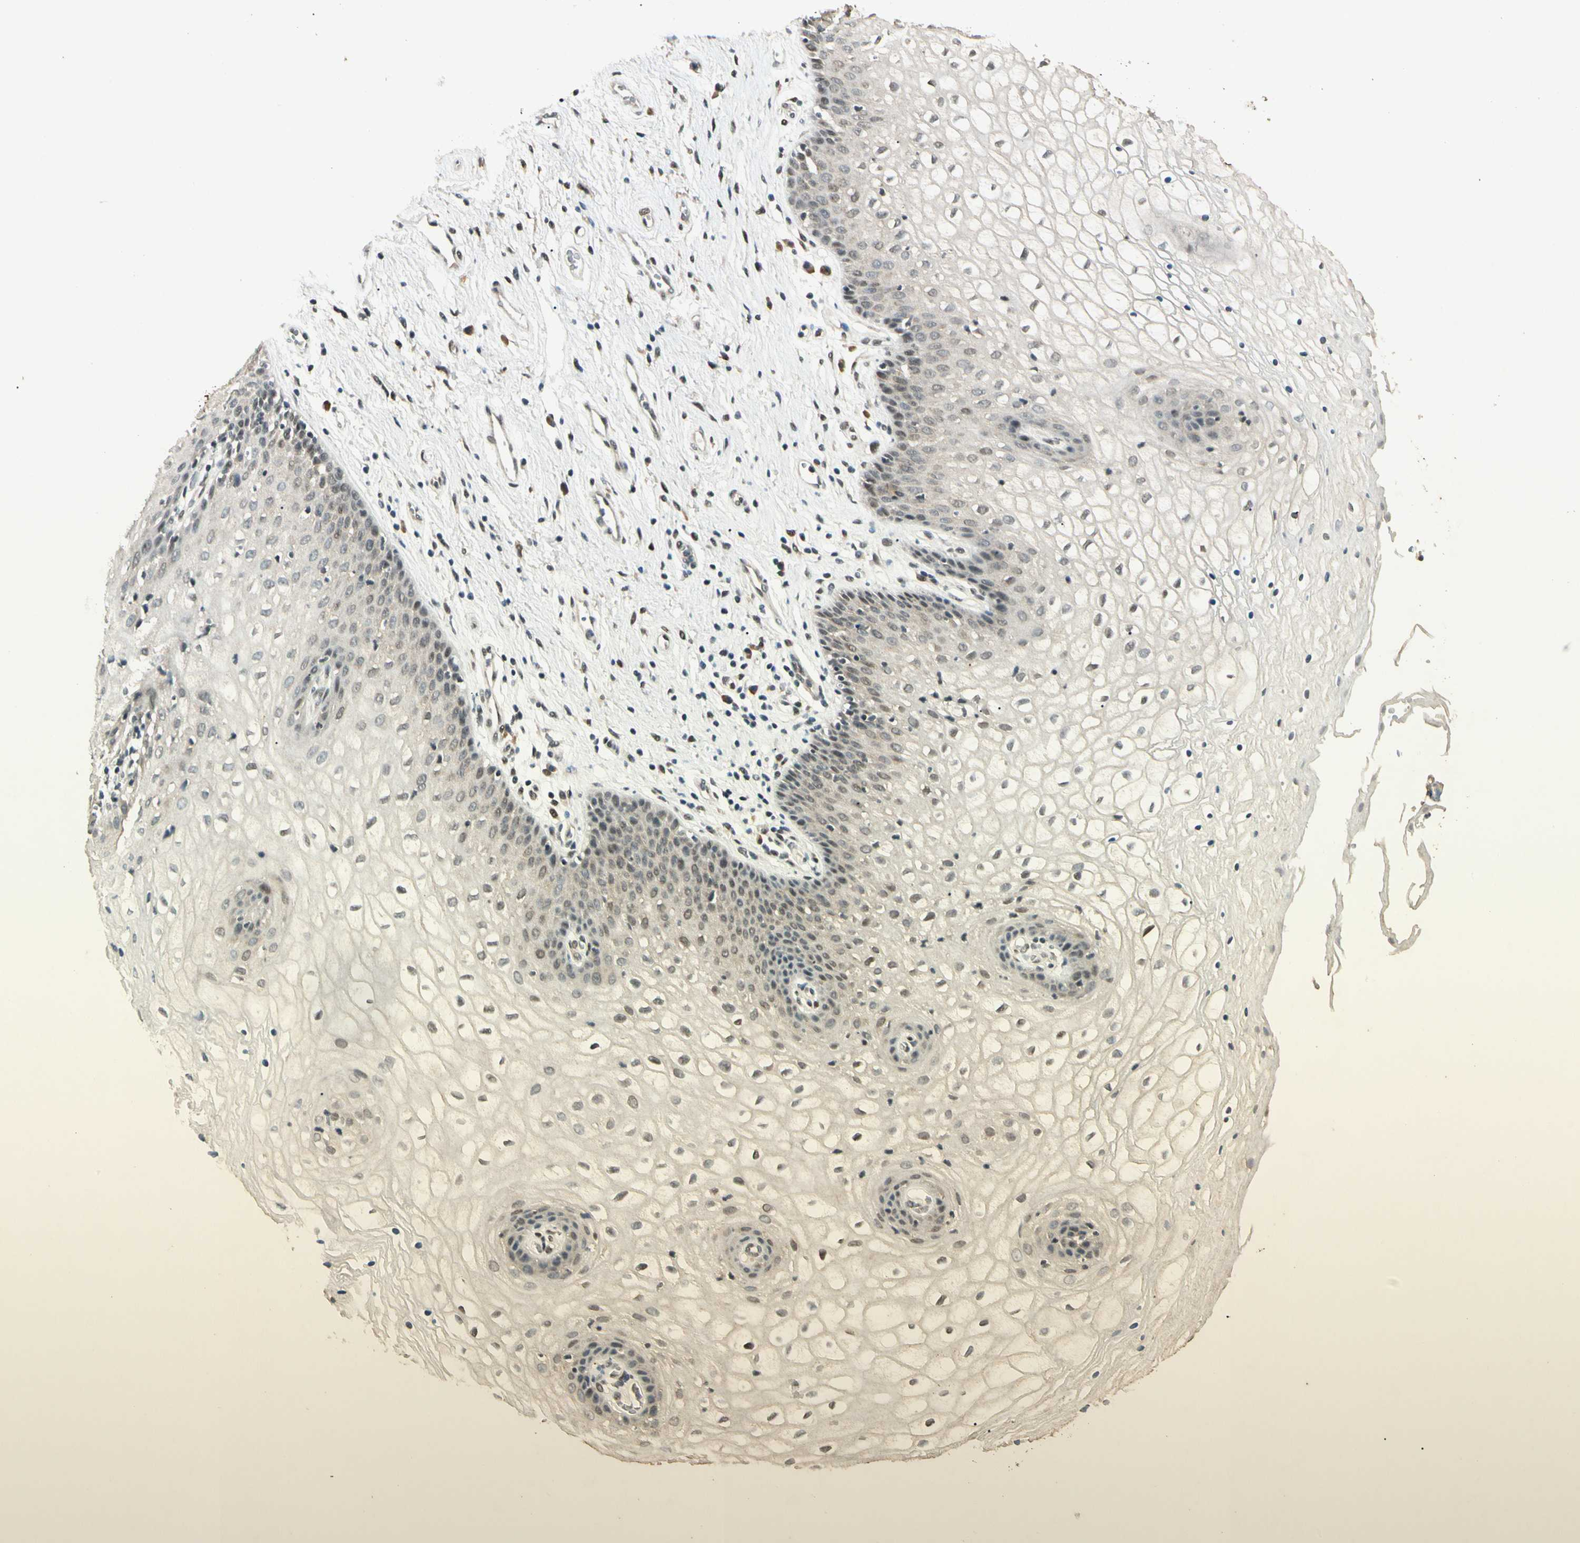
{"staining": {"intensity": "weak", "quantity": "25%-75%", "location": "cytoplasmic/membranous,nuclear"}, "tissue": "vagina", "cell_type": "Squamous epithelial cells", "image_type": "normal", "snomed": [{"axis": "morphology", "description": "Normal tissue, NOS"}, {"axis": "topography", "description": "Vagina"}], "caption": "Immunohistochemistry (IHC) histopathology image of unremarkable vagina stained for a protein (brown), which shows low levels of weak cytoplasmic/membranous,nuclear expression in approximately 25%-75% of squamous epithelial cells.", "gene": "ZBTB4", "patient": {"sex": "female", "age": 34}}